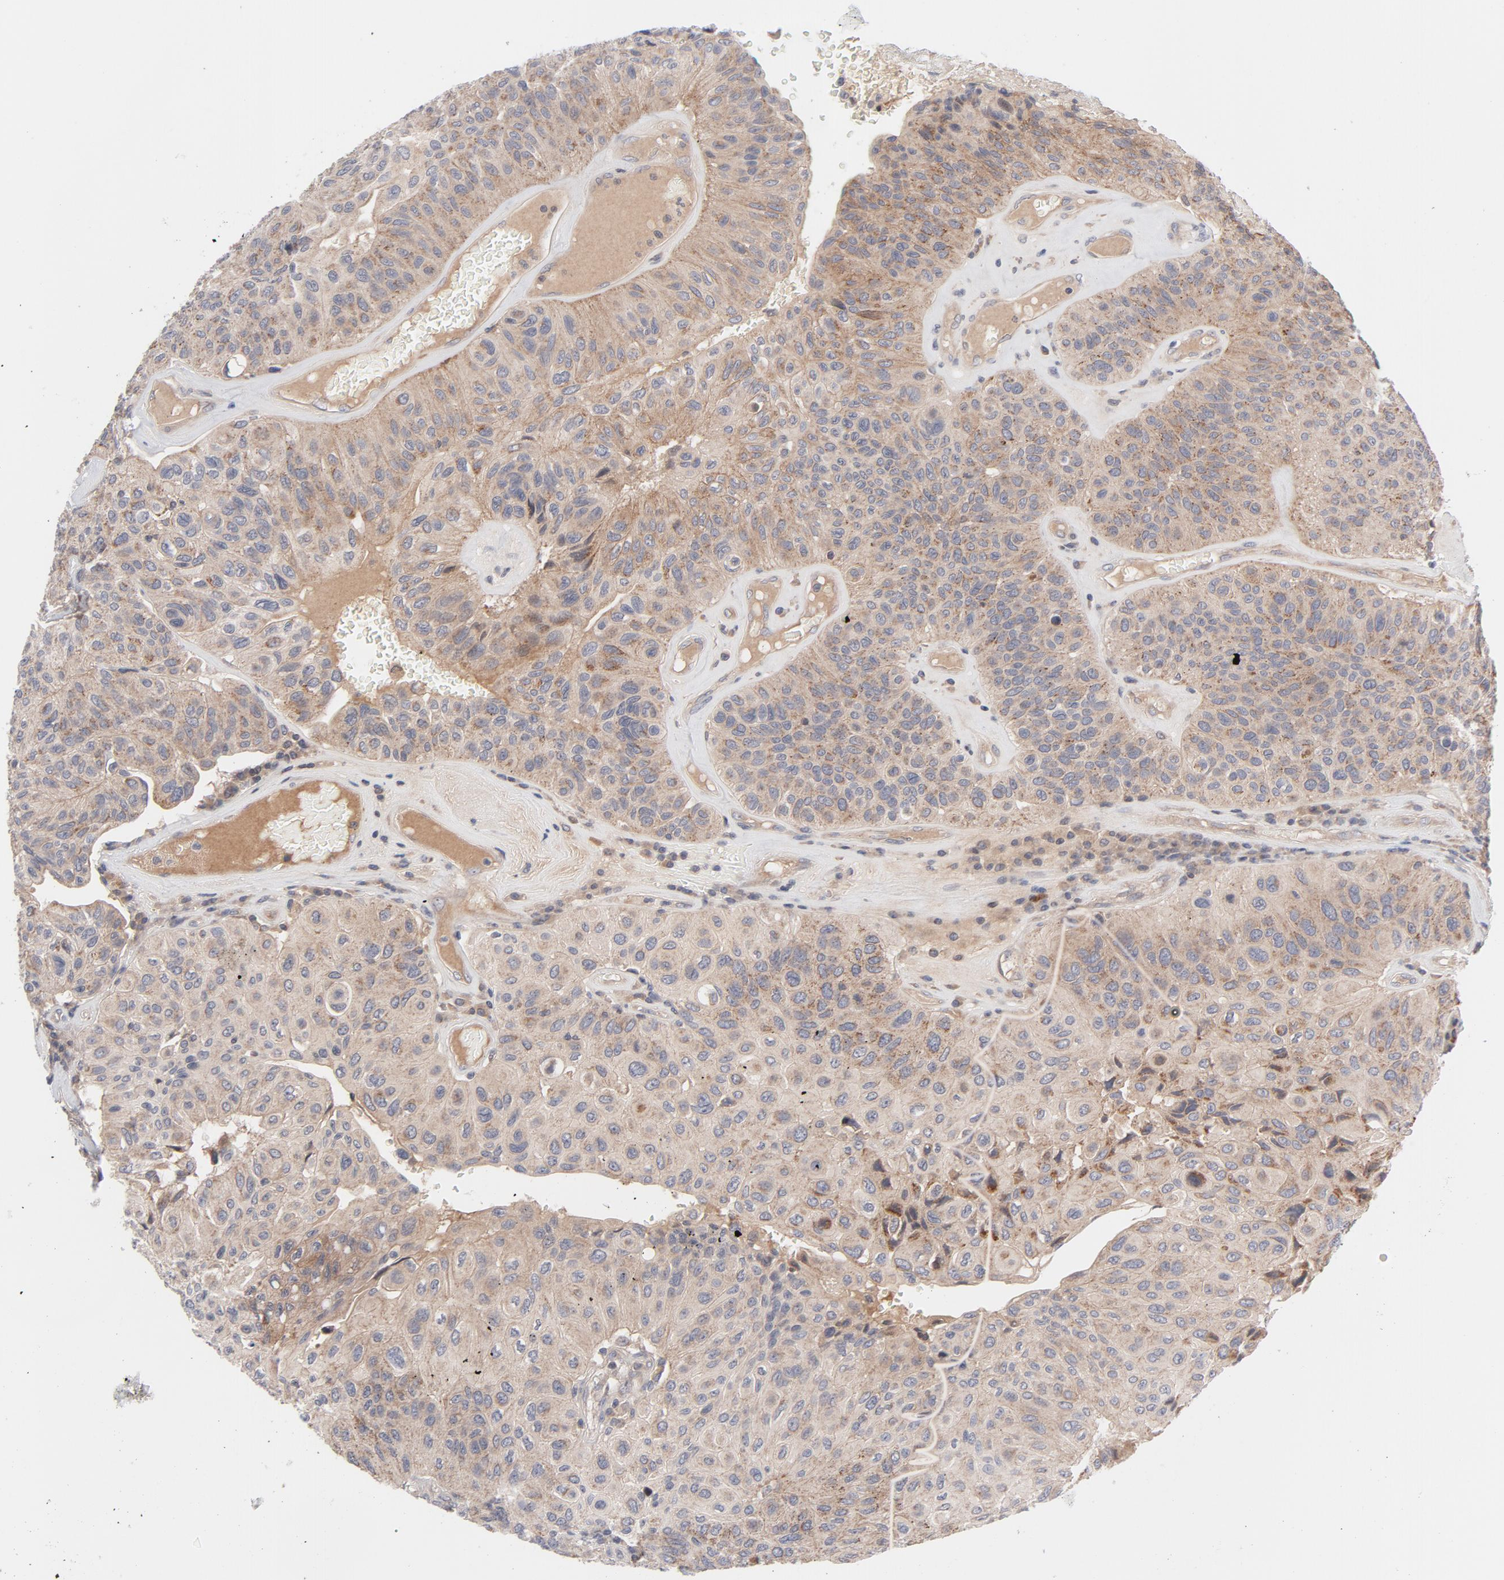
{"staining": {"intensity": "weak", "quantity": ">75%", "location": "cytoplasmic/membranous"}, "tissue": "urothelial cancer", "cell_type": "Tumor cells", "image_type": "cancer", "snomed": [{"axis": "morphology", "description": "Urothelial carcinoma, High grade"}, {"axis": "topography", "description": "Urinary bladder"}], "caption": "An IHC micrograph of tumor tissue is shown. Protein staining in brown labels weak cytoplasmic/membranous positivity in high-grade urothelial carcinoma within tumor cells.", "gene": "DNAAF2", "patient": {"sex": "male", "age": 66}}